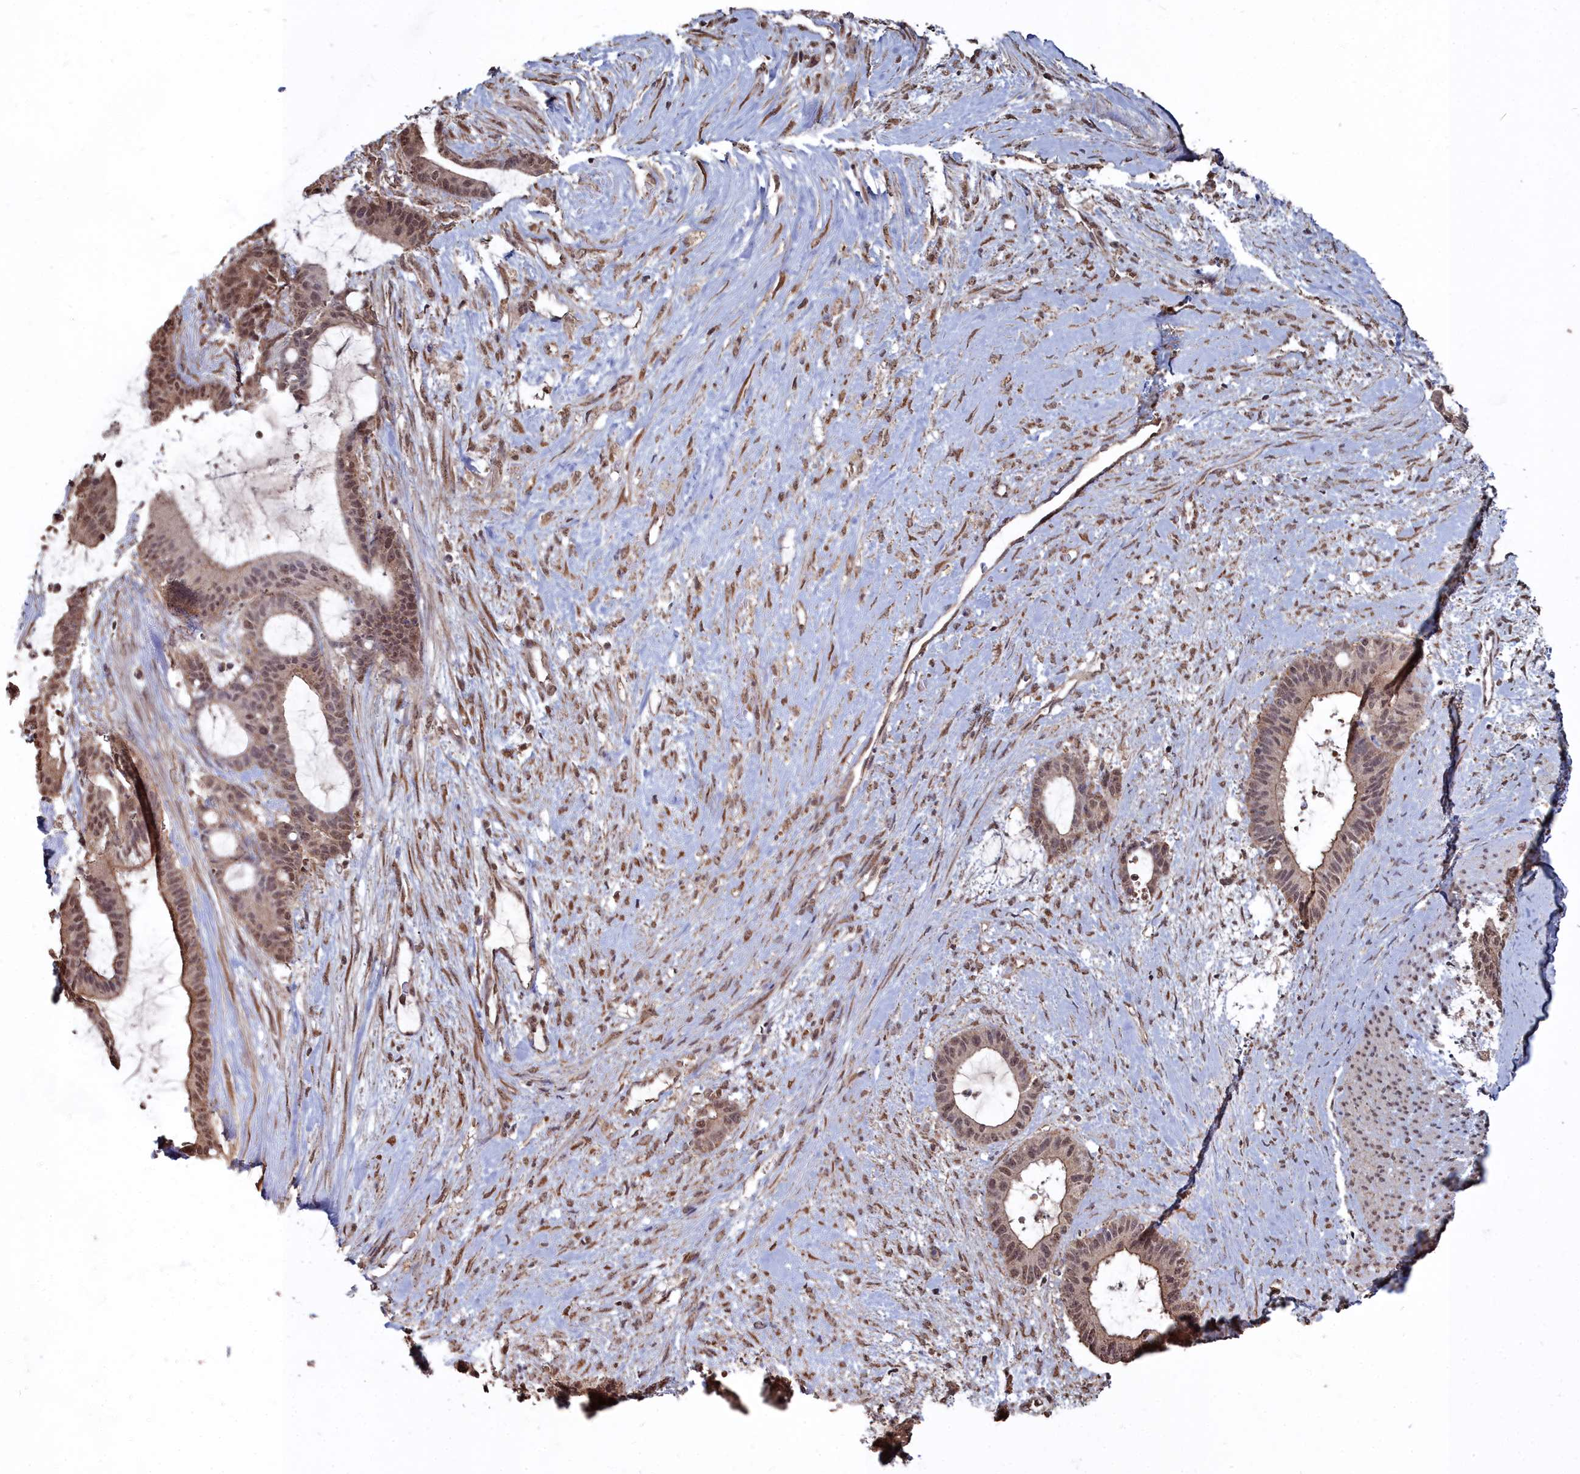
{"staining": {"intensity": "moderate", "quantity": ">75%", "location": "cytoplasmic/membranous,nuclear"}, "tissue": "liver cancer", "cell_type": "Tumor cells", "image_type": "cancer", "snomed": [{"axis": "morphology", "description": "Normal tissue, NOS"}, {"axis": "morphology", "description": "Cholangiocarcinoma"}, {"axis": "topography", "description": "Liver"}, {"axis": "topography", "description": "Peripheral nerve tissue"}], "caption": "Liver cholangiocarcinoma was stained to show a protein in brown. There is medium levels of moderate cytoplasmic/membranous and nuclear expression in approximately >75% of tumor cells.", "gene": "CCNP", "patient": {"sex": "female", "age": 73}}